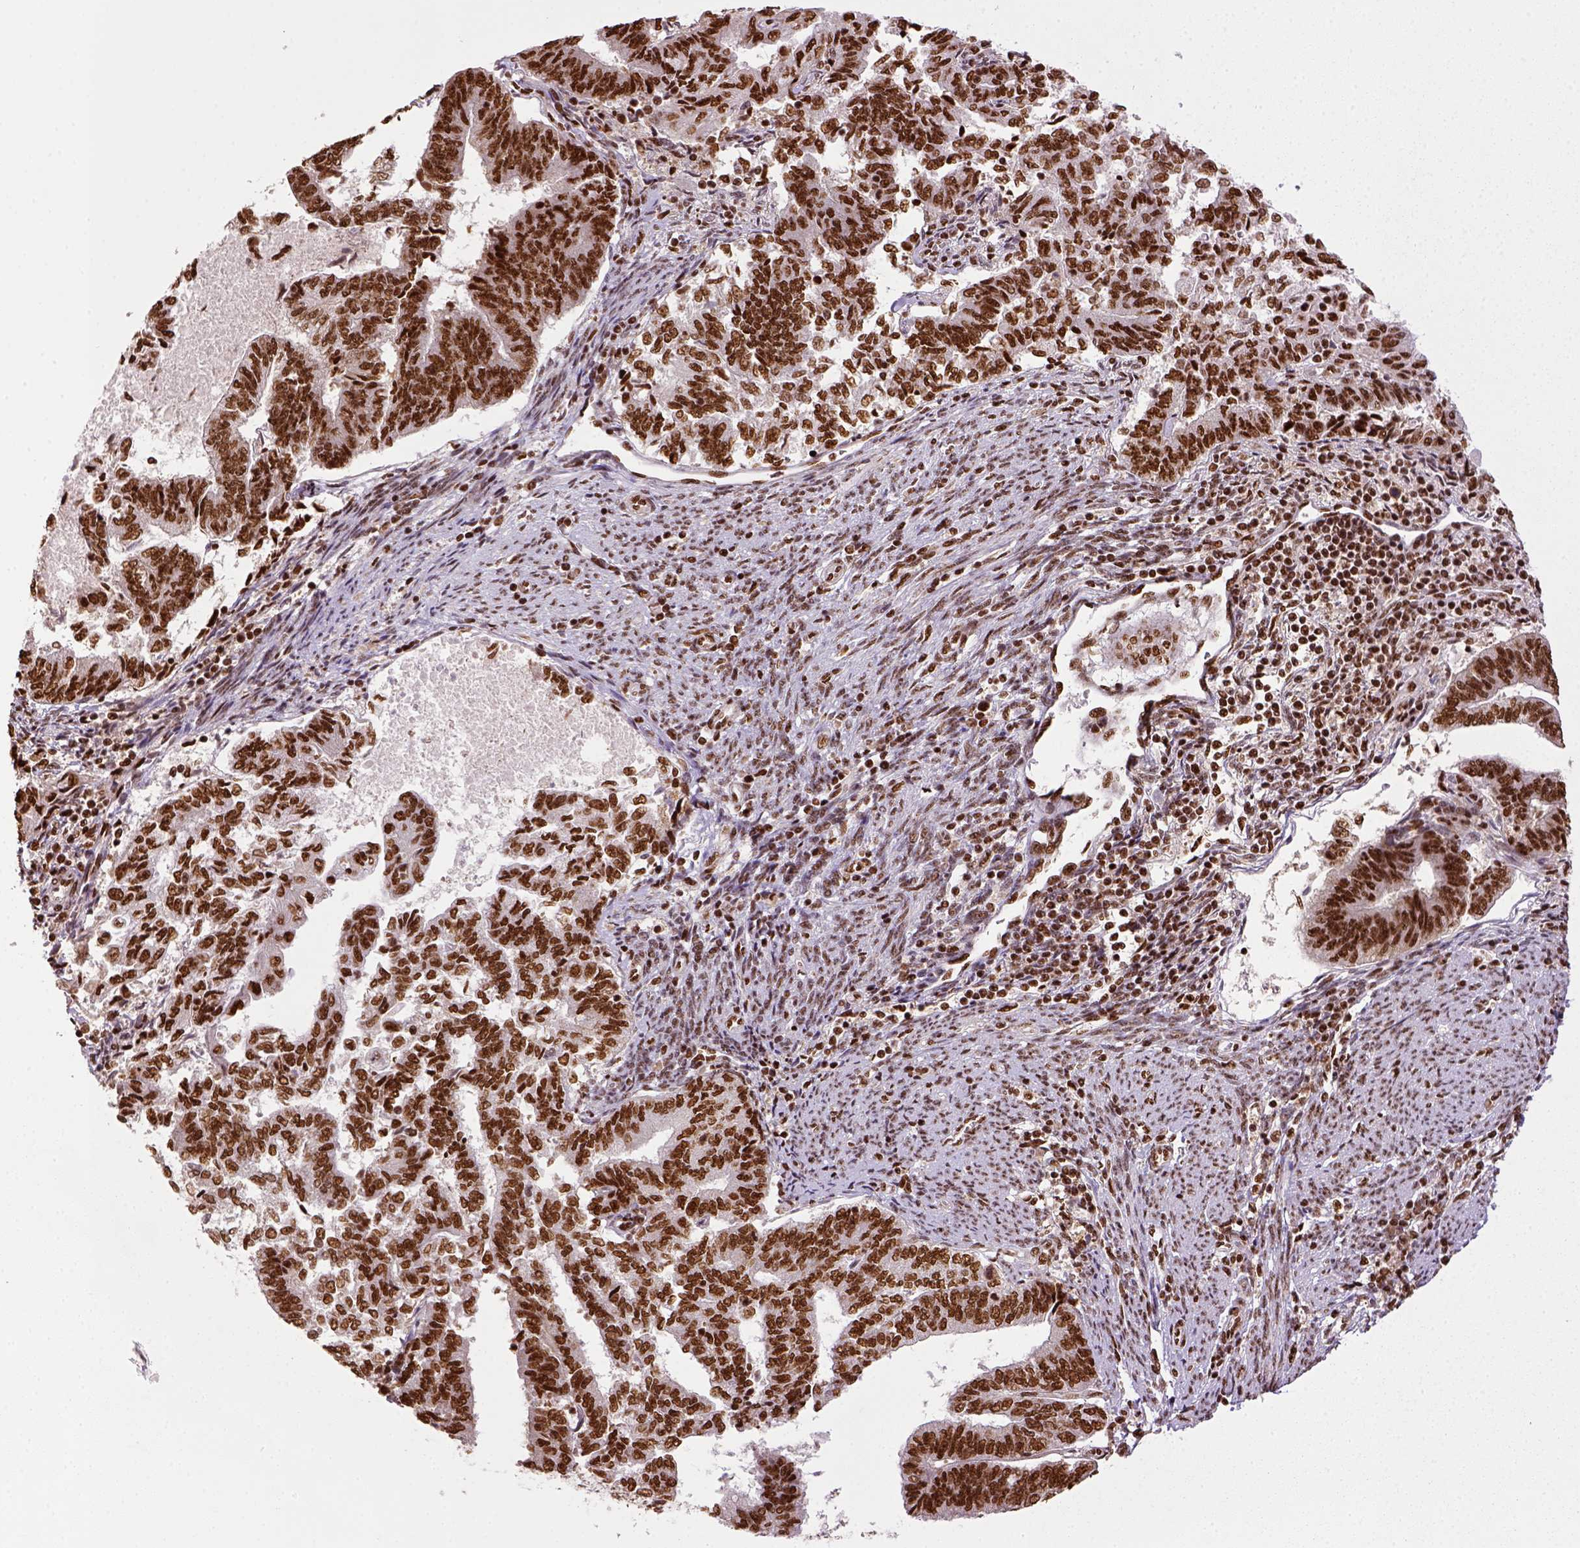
{"staining": {"intensity": "strong", "quantity": ">75%", "location": "nuclear"}, "tissue": "endometrial cancer", "cell_type": "Tumor cells", "image_type": "cancer", "snomed": [{"axis": "morphology", "description": "Adenocarcinoma, NOS"}, {"axis": "topography", "description": "Endometrium"}], "caption": "Human endometrial adenocarcinoma stained for a protein (brown) shows strong nuclear positive positivity in about >75% of tumor cells.", "gene": "CCAR1", "patient": {"sex": "female", "age": 65}}